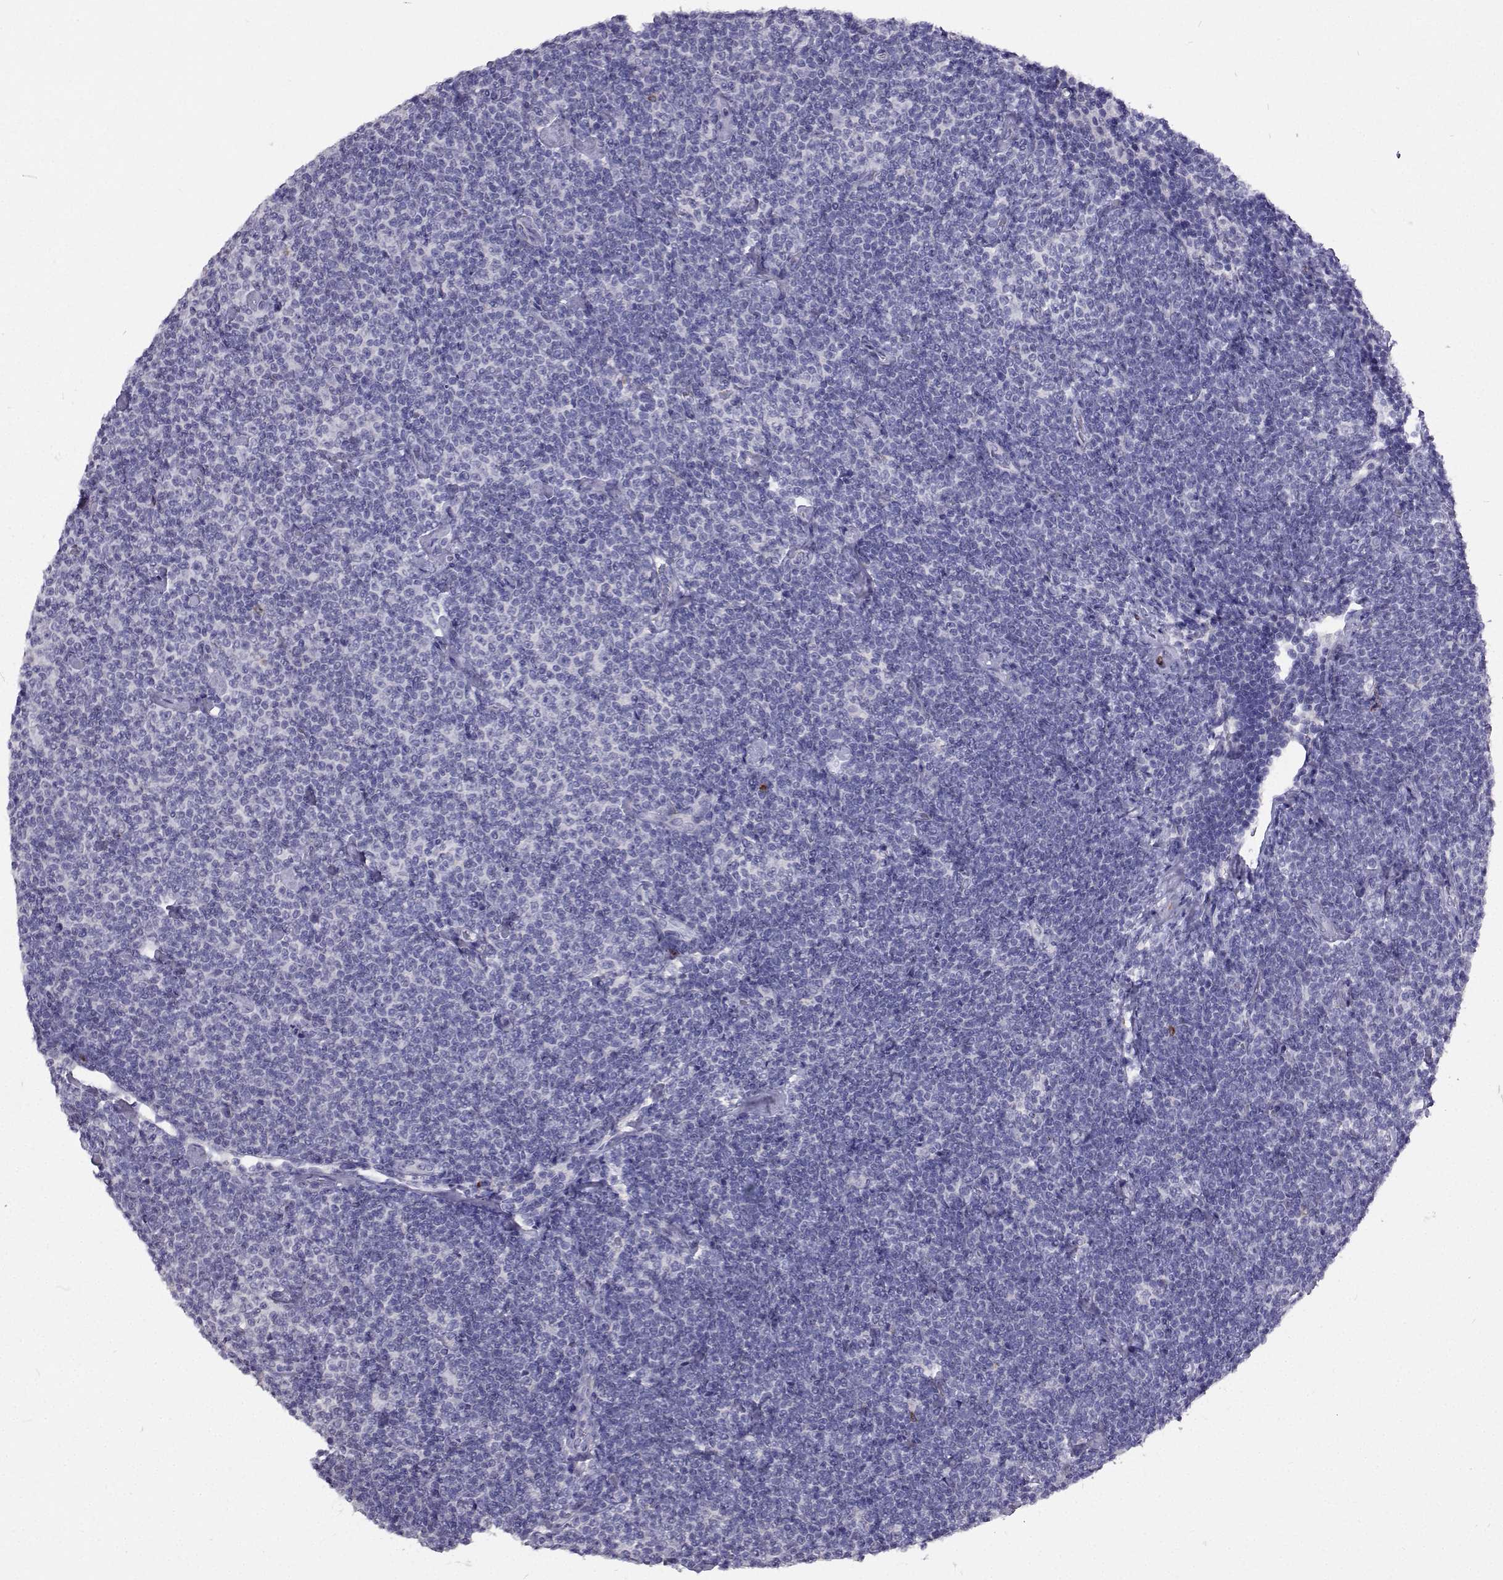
{"staining": {"intensity": "negative", "quantity": "none", "location": "none"}, "tissue": "lymphoma", "cell_type": "Tumor cells", "image_type": "cancer", "snomed": [{"axis": "morphology", "description": "Malignant lymphoma, non-Hodgkin's type, Low grade"}, {"axis": "topography", "description": "Lymph node"}], "caption": "The histopathology image reveals no staining of tumor cells in low-grade malignant lymphoma, non-Hodgkin's type. Nuclei are stained in blue.", "gene": "CFAP44", "patient": {"sex": "male", "age": 81}}